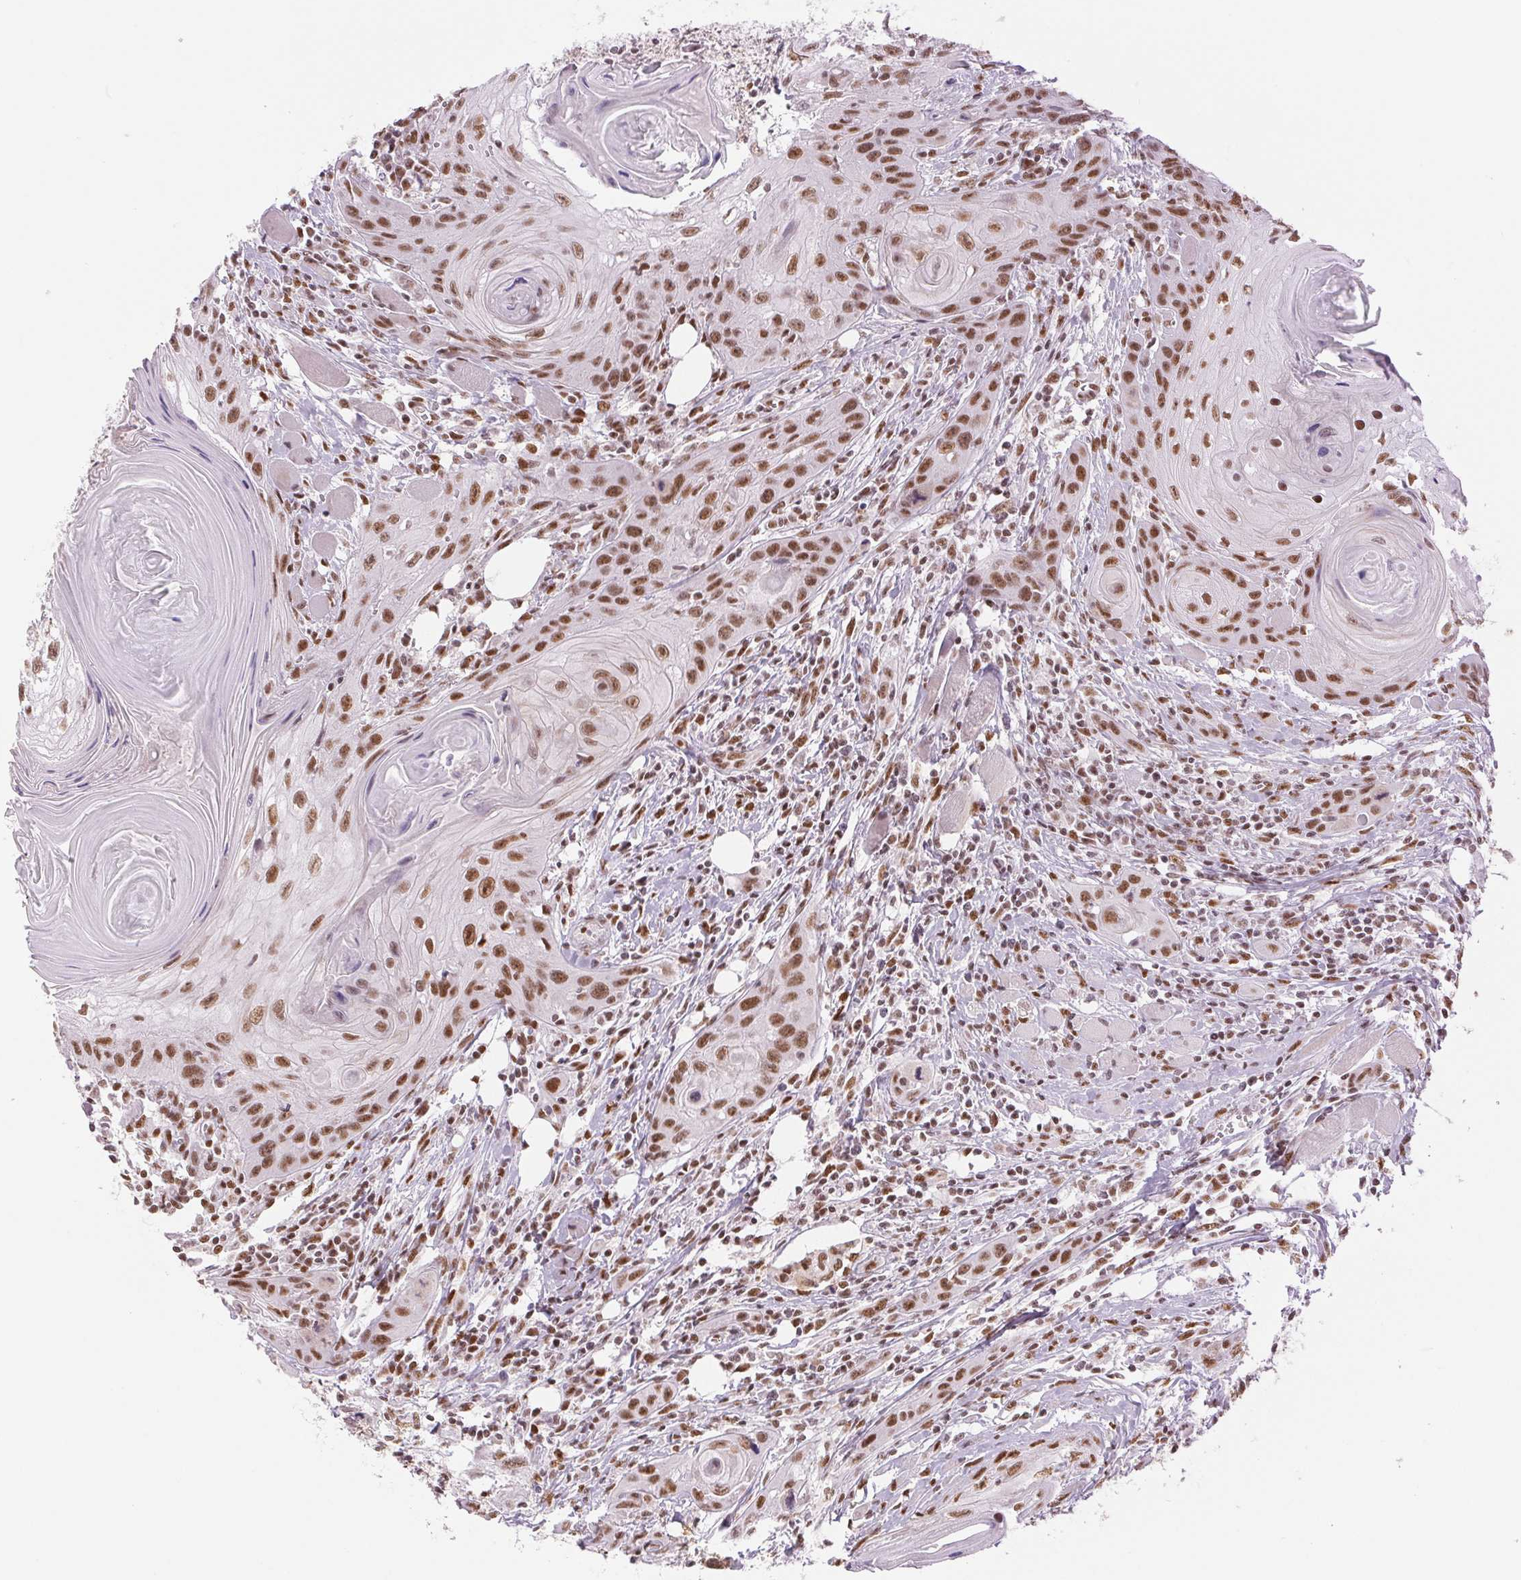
{"staining": {"intensity": "moderate", "quantity": ">75%", "location": "nuclear"}, "tissue": "head and neck cancer", "cell_type": "Tumor cells", "image_type": "cancer", "snomed": [{"axis": "morphology", "description": "Squamous cell carcinoma, NOS"}, {"axis": "topography", "description": "Oral tissue"}, {"axis": "topography", "description": "Head-Neck"}], "caption": "Protein staining demonstrates moderate nuclear positivity in approximately >75% of tumor cells in head and neck cancer (squamous cell carcinoma). Immunohistochemistry stains the protein of interest in brown and the nuclei are stained blue.", "gene": "ZFR2", "patient": {"sex": "male", "age": 58}}